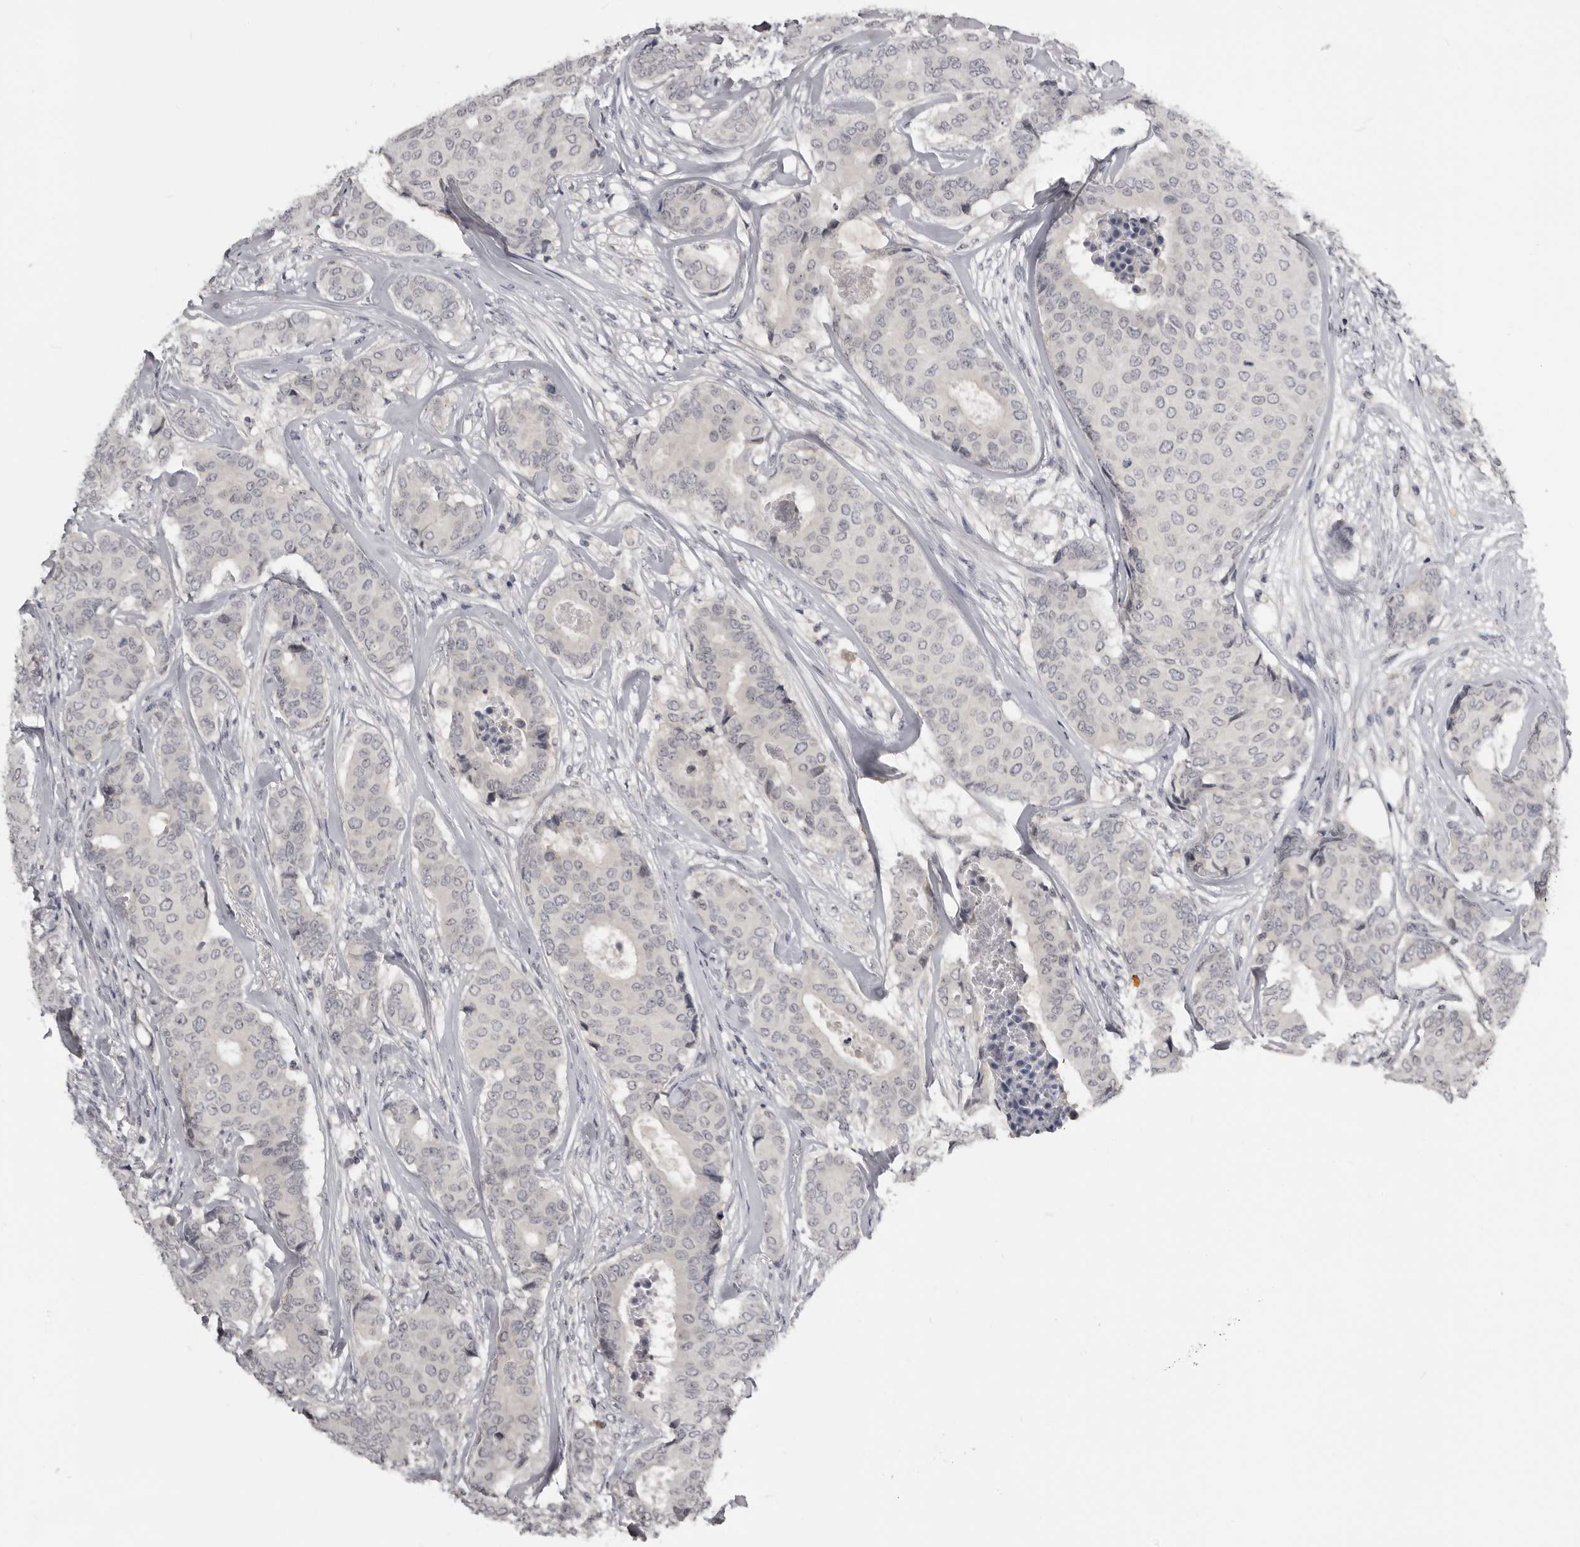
{"staining": {"intensity": "negative", "quantity": "none", "location": "none"}, "tissue": "breast cancer", "cell_type": "Tumor cells", "image_type": "cancer", "snomed": [{"axis": "morphology", "description": "Duct carcinoma"}, {"axis": "topography", "description": "Breast"}], "caption": "The IHC photomicrograph has no significant expression in tumor cells of infiltrating ductal carcinoma (breast) tissue. (Brightfield microscopy of DAB immunohistochemistry (IHC) at high magnification).", "gene": "MRTO4", "patient": {"sex": "female", "age": 75}}